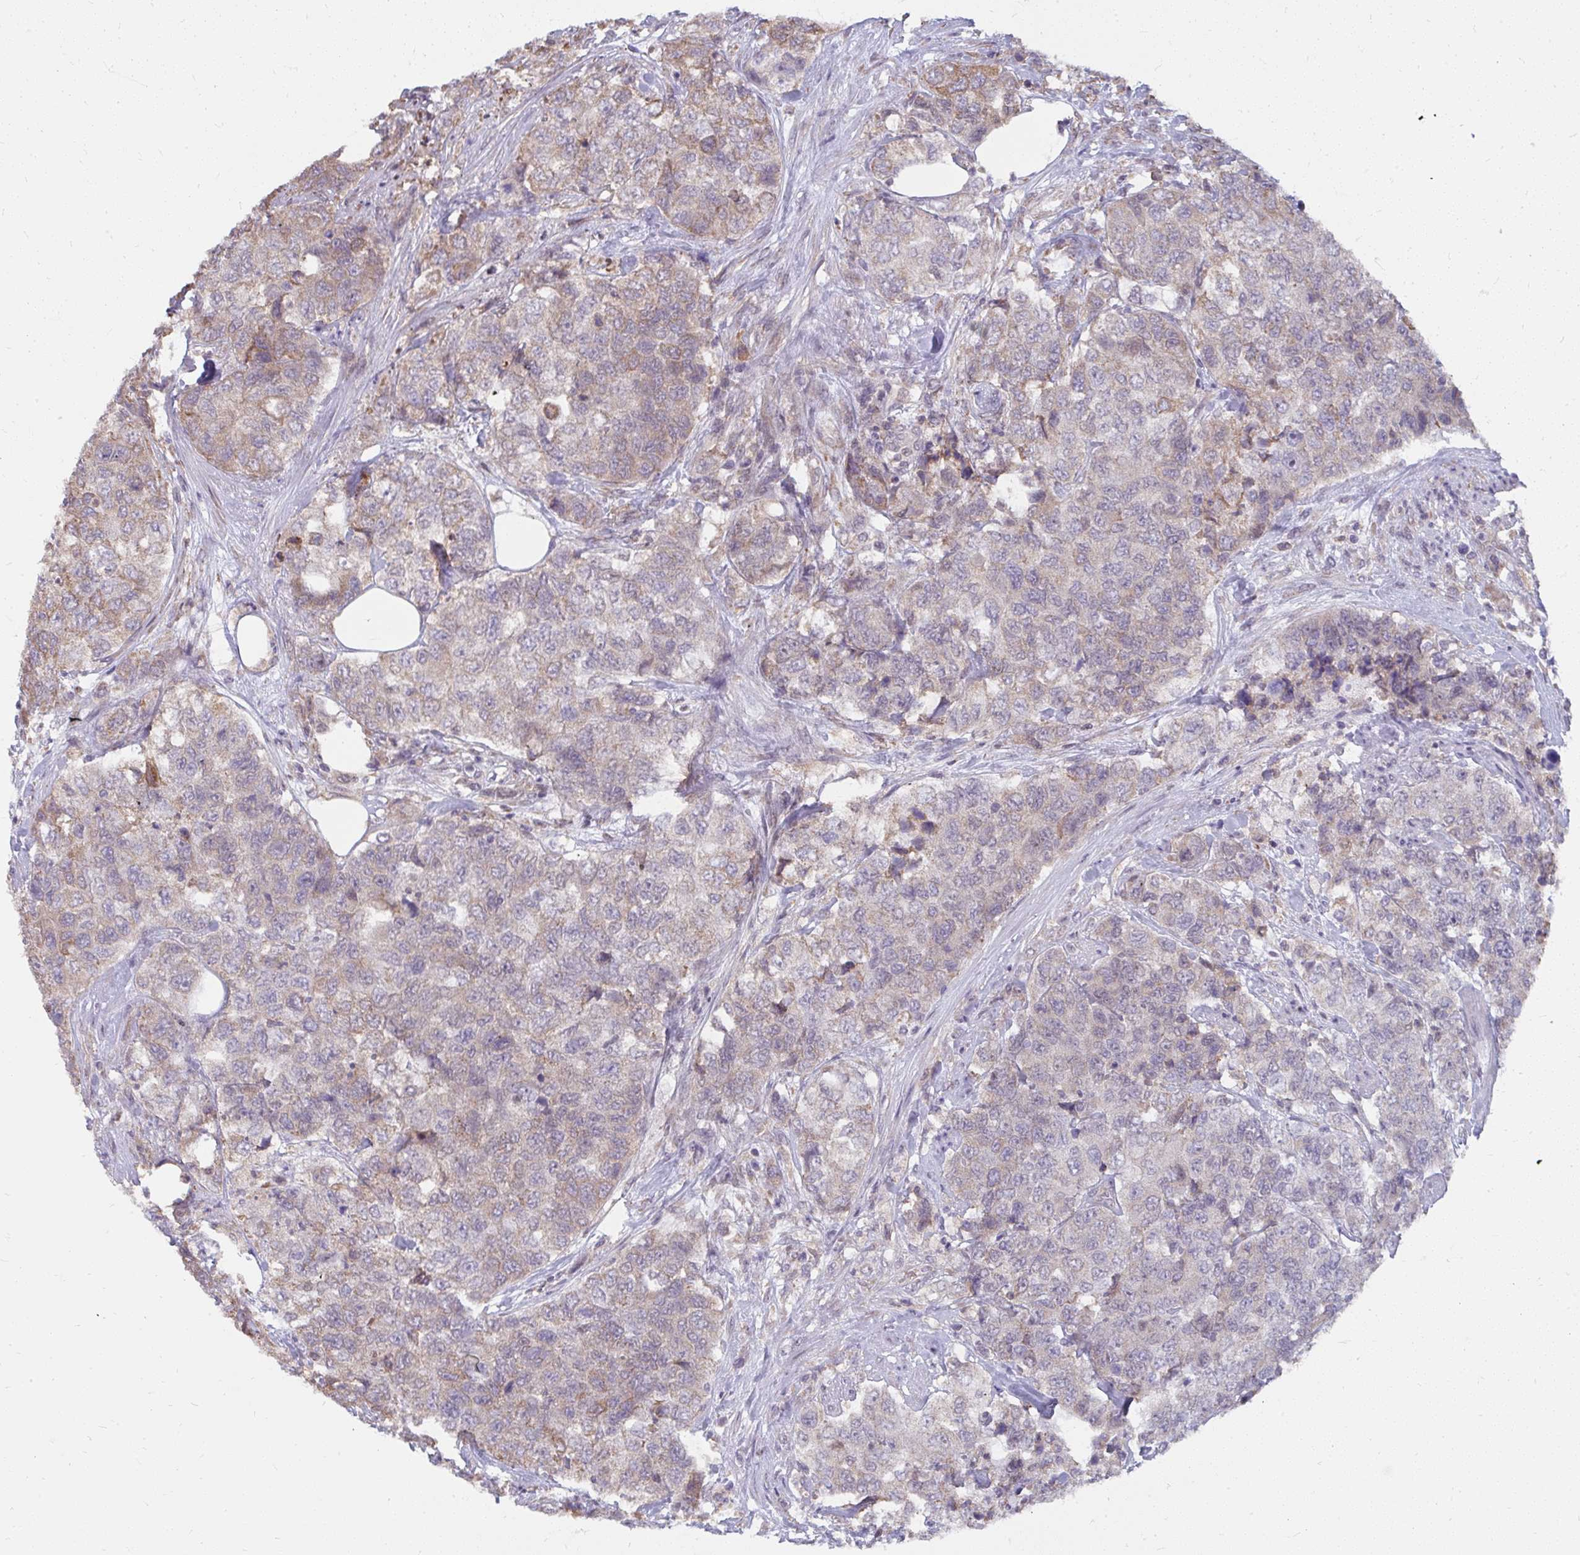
{"staining": {"intensity": "weak", "quantity": "25%-75%", "location": "cytoplasmic/membranous"}, "tissue": "urothelial cancer", "cell_type": "Tumor cells", "image_type": "cancer", "snomed": [{"axis": "morphology", "description": "Urothelial carcinoma, High grade"}, {"axis": "topography", "description": "Urinary bladder"}], "caption": "Immunohistochemistry (IHC) photomicrograph of urothelial cancer stained for a protein (brown), which shows low levels of weak cytoplasmic/membranous positivity in approximately 25%-75% of tumor cells.", "gene": "NMNAT1", "patient": {"sex": "female", "age": 78}}